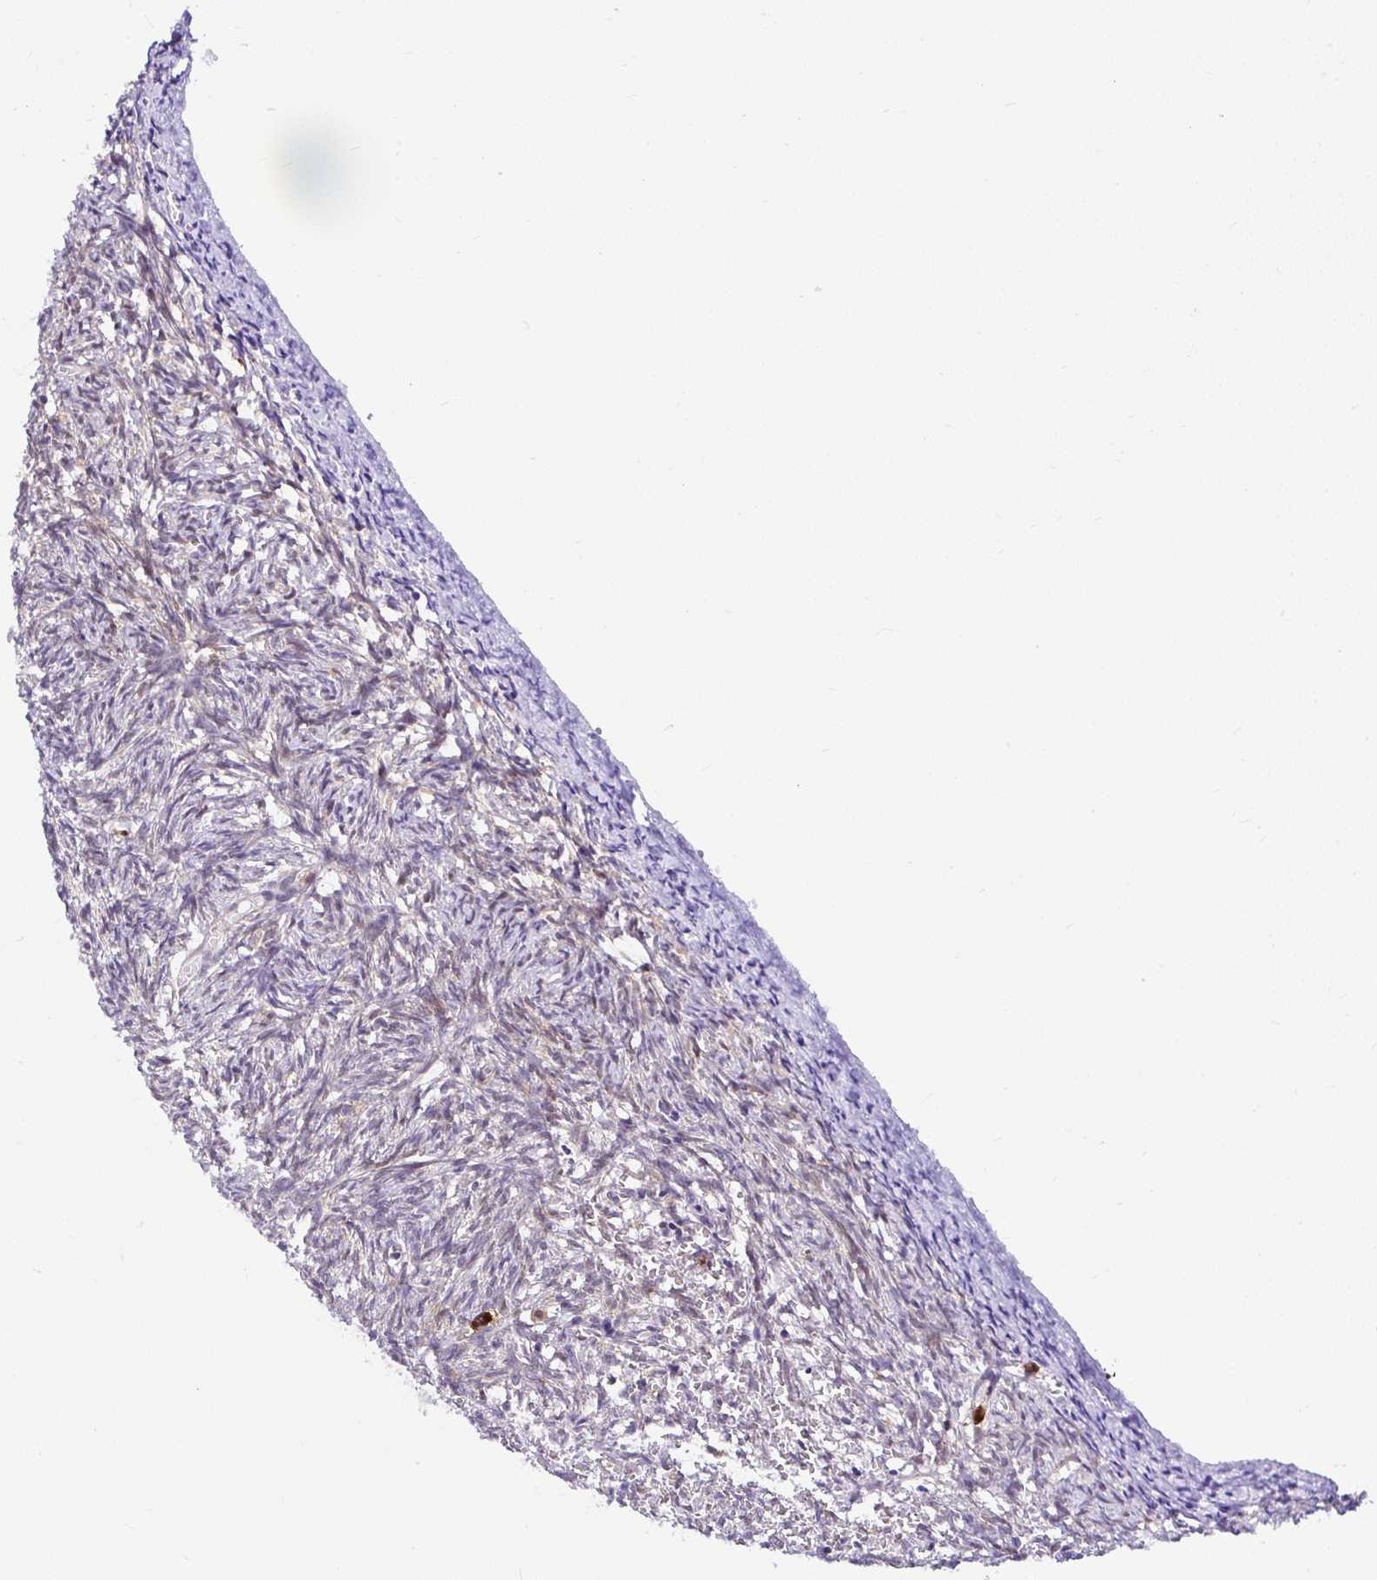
{"staining": {"intensity": "moderate", "quantity": ">75%", "location": "cytoplasmic/membranous"}, "tissue": "ovary", "cell_type": "Follicle cells", "image_type": "normal", "snomed": [{"axis": "morphology", "description": "Normal tissue, NOS"}, {"axis": "topography", "description": "Ovary"}], "caption": "DAB immunohistochemical staining of benign ovary reveals moderate cytoplasmic/membranous protein positivity in about >75% of follicle cells. The staining is performed using DAB brown chromogen to label protein expression. The nuclei are counter-stained blue using hematoxylin.", "gene": "PIN4", "patient": {"sex": "female", "age": 67}}